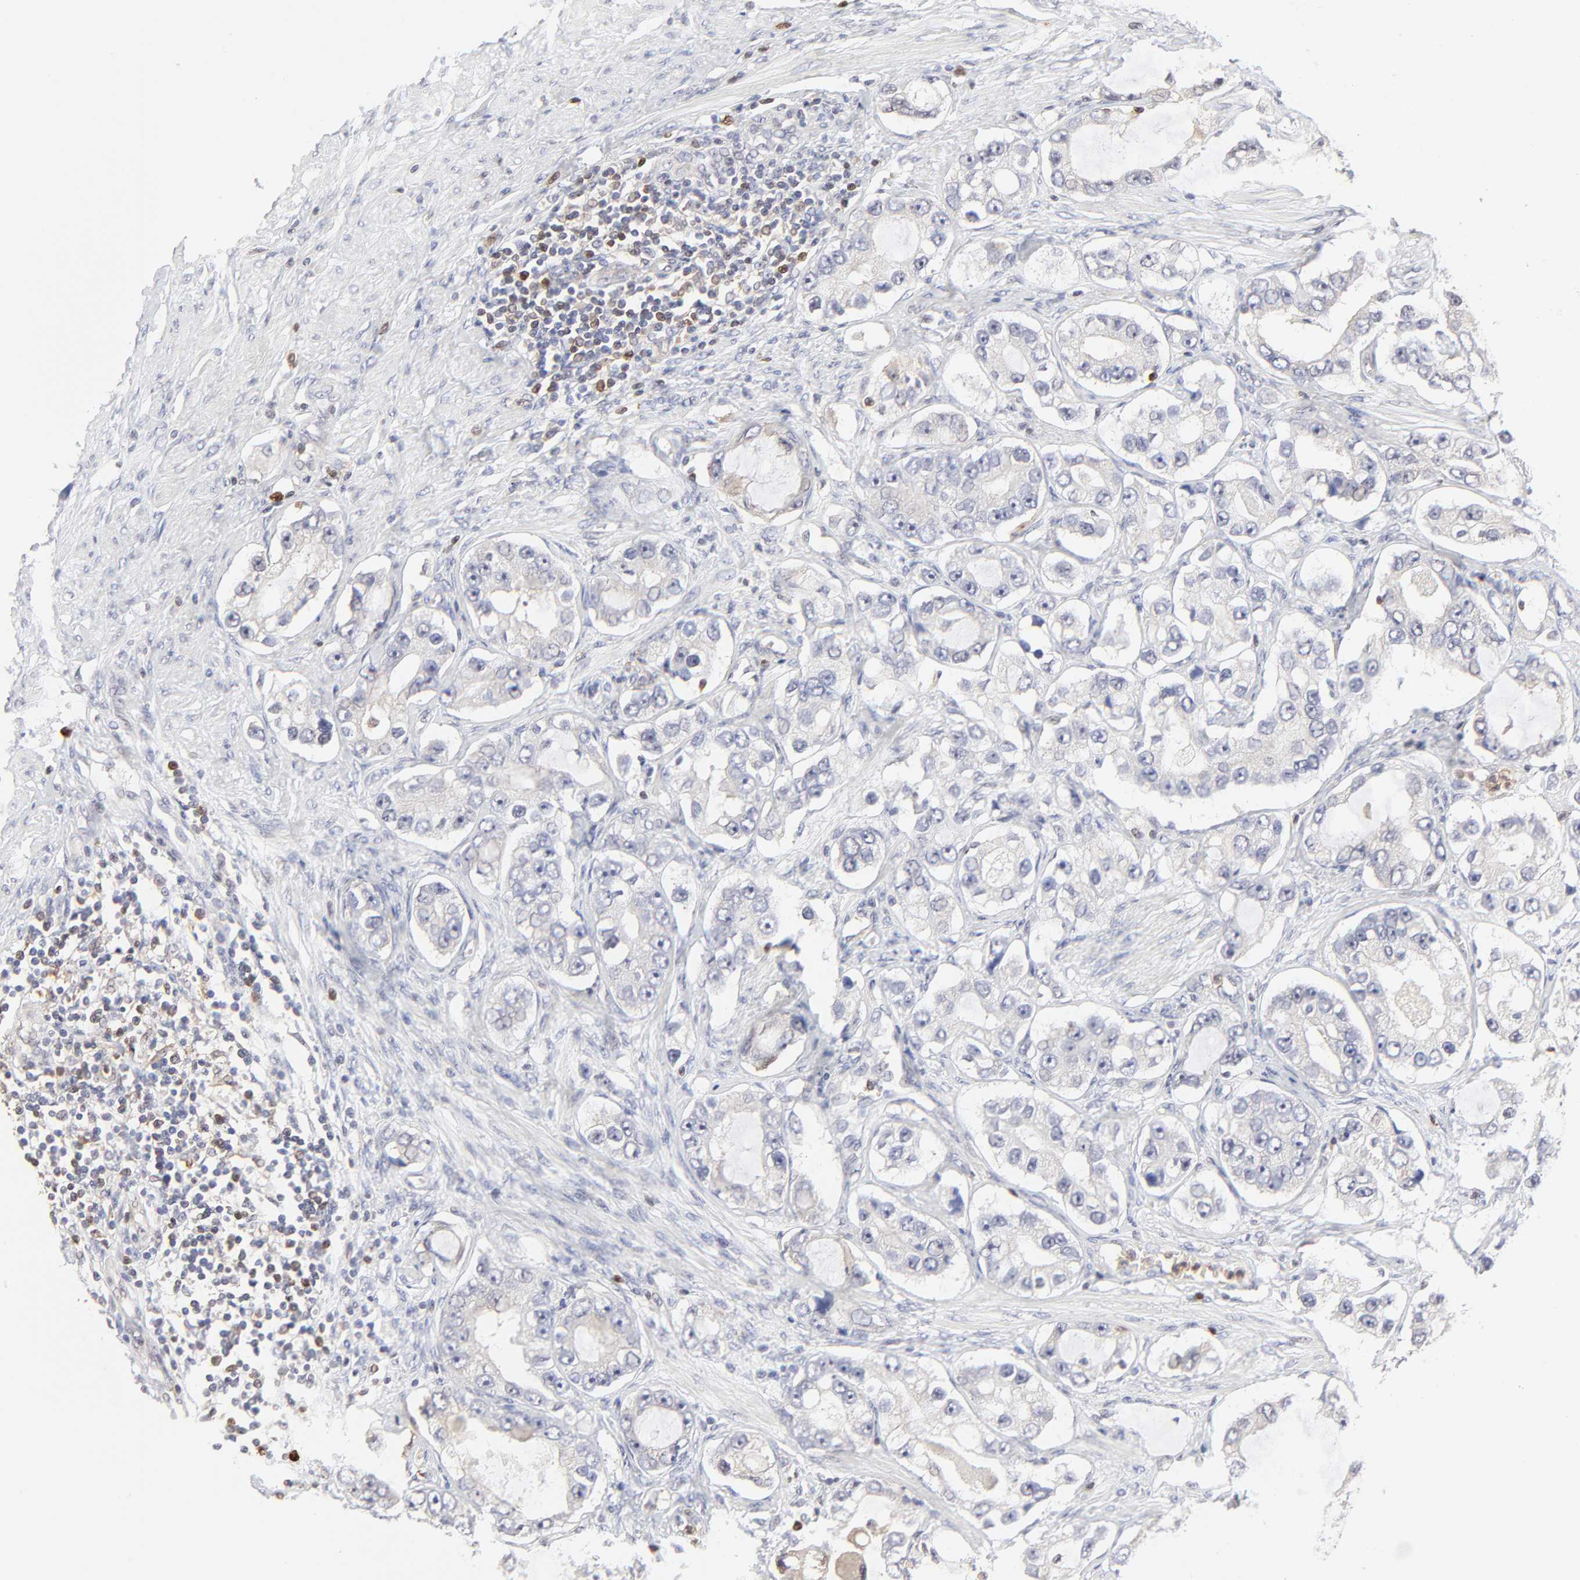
{"staining": {"intensity": "negative", "quantity": "none", "location": "none"}, "tissue": "prostate cancer", "cell_type": "Tumor cells", "image_type": "cancer", "snomed": [{"axis": "morphology", "description": "Adenocarcinoma, High grade"}, {"axis": "topography", "description": "Prostate"}], "caption": "DAB (3,3'-diaminobenzidine) immunohistochemical staining of human prostate adenocarcinoma (high-grade) reveals no significant positivity in tumor cells. The staining was performed using DAB to visualize the protein expression in brown, while the nuclei were stained in blue with hematoxylin (Magnification: 20x).", "gene": "CASP3", "patient": {"sex": "male", "age": 63}}